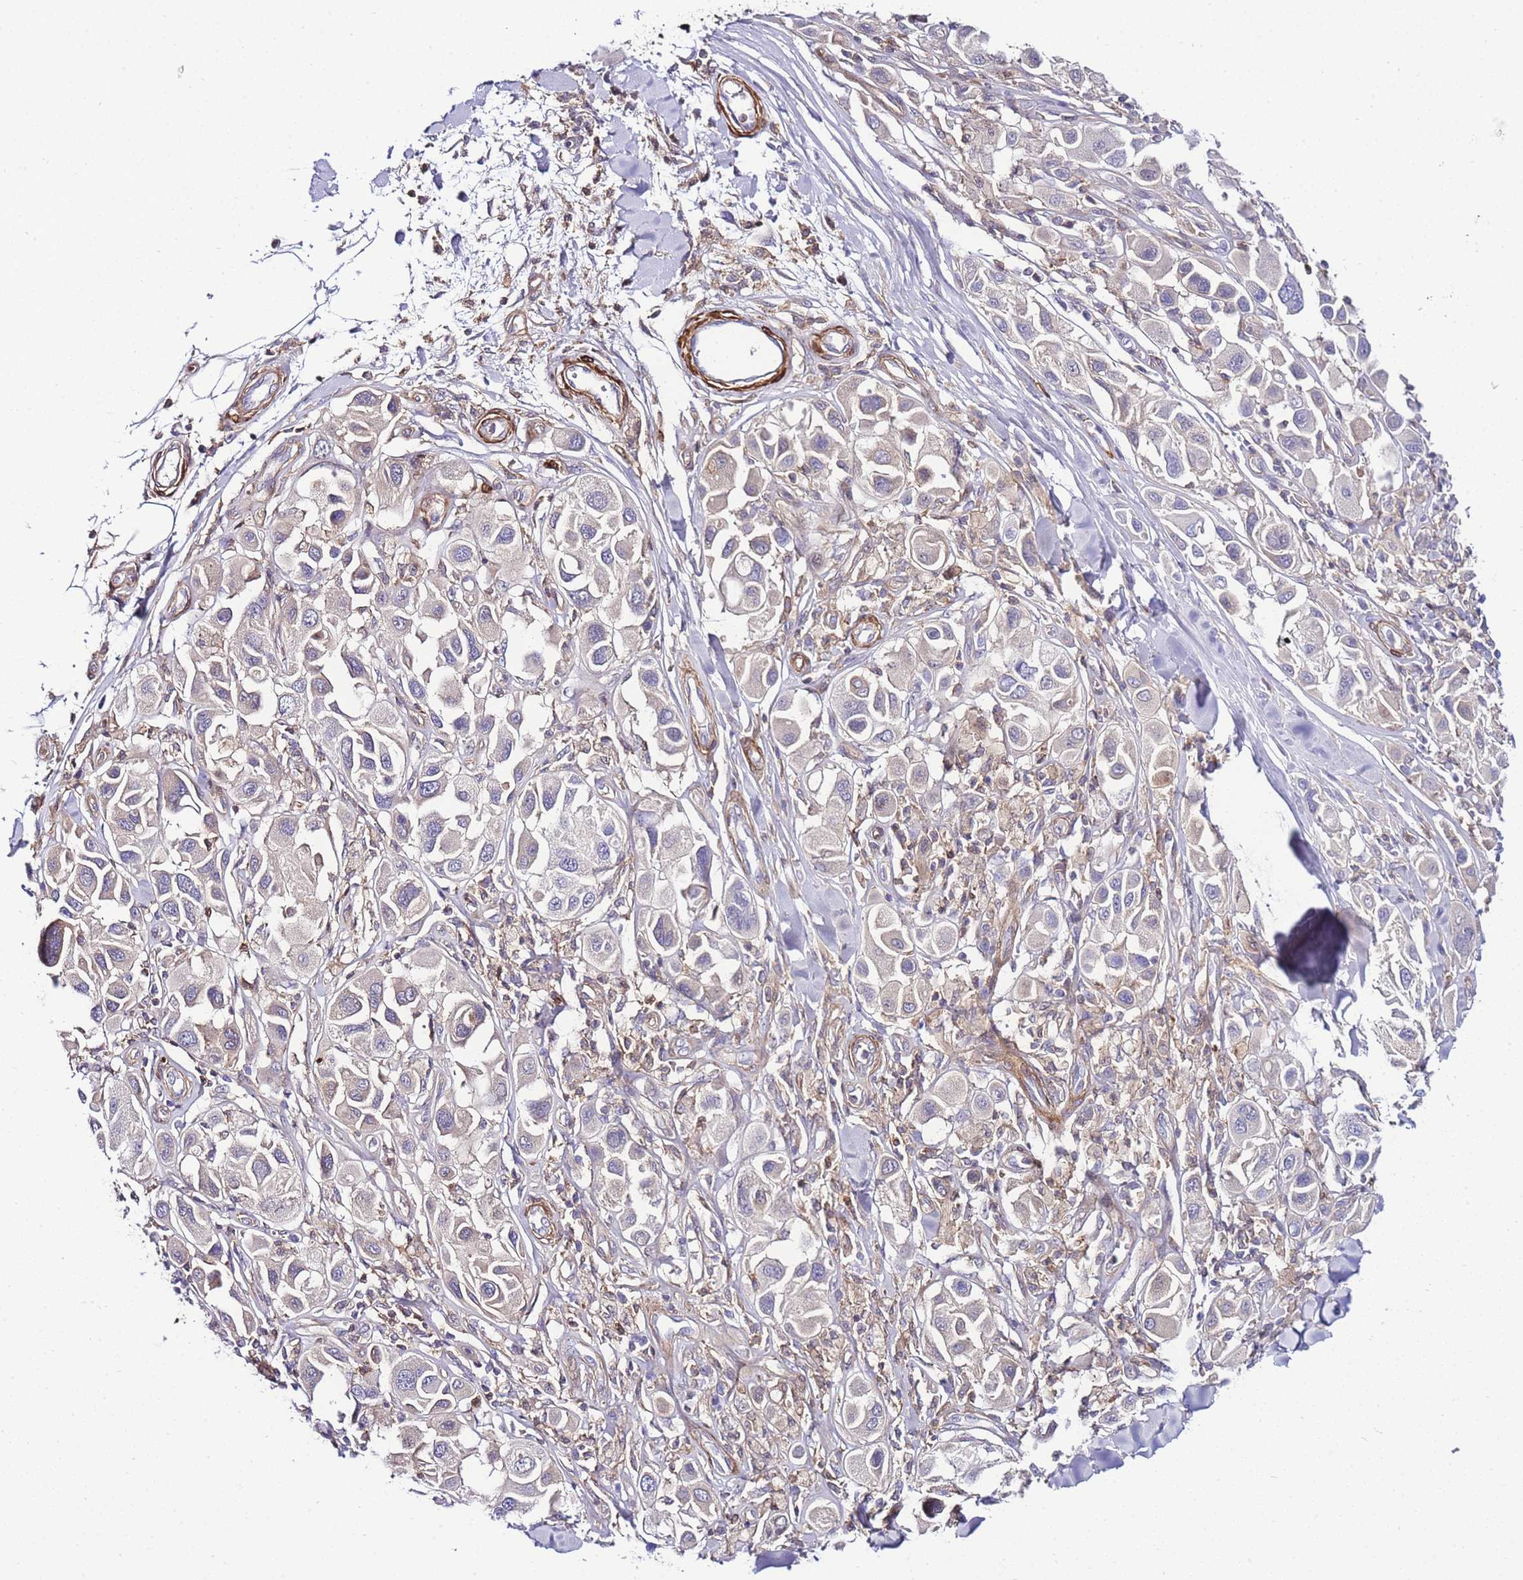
{"staining": {"intensity": "negative", "quantity": "none", "location": "none"}, "tissue": "melanoma", "cell_type": "Tumor cells", "image_type": "cancer", "snomed": [{"axis": "morphology", "description": "Malignant melanoma, Metastatic site"}, {"axis": "topography", "description": "Skin"}], "caption": "DAB immunohistochemical staining of human melanoma displays no significant expression in tumor cells.", "gene": "FBN3", "patient": {"sex": "male", "age": 41}}